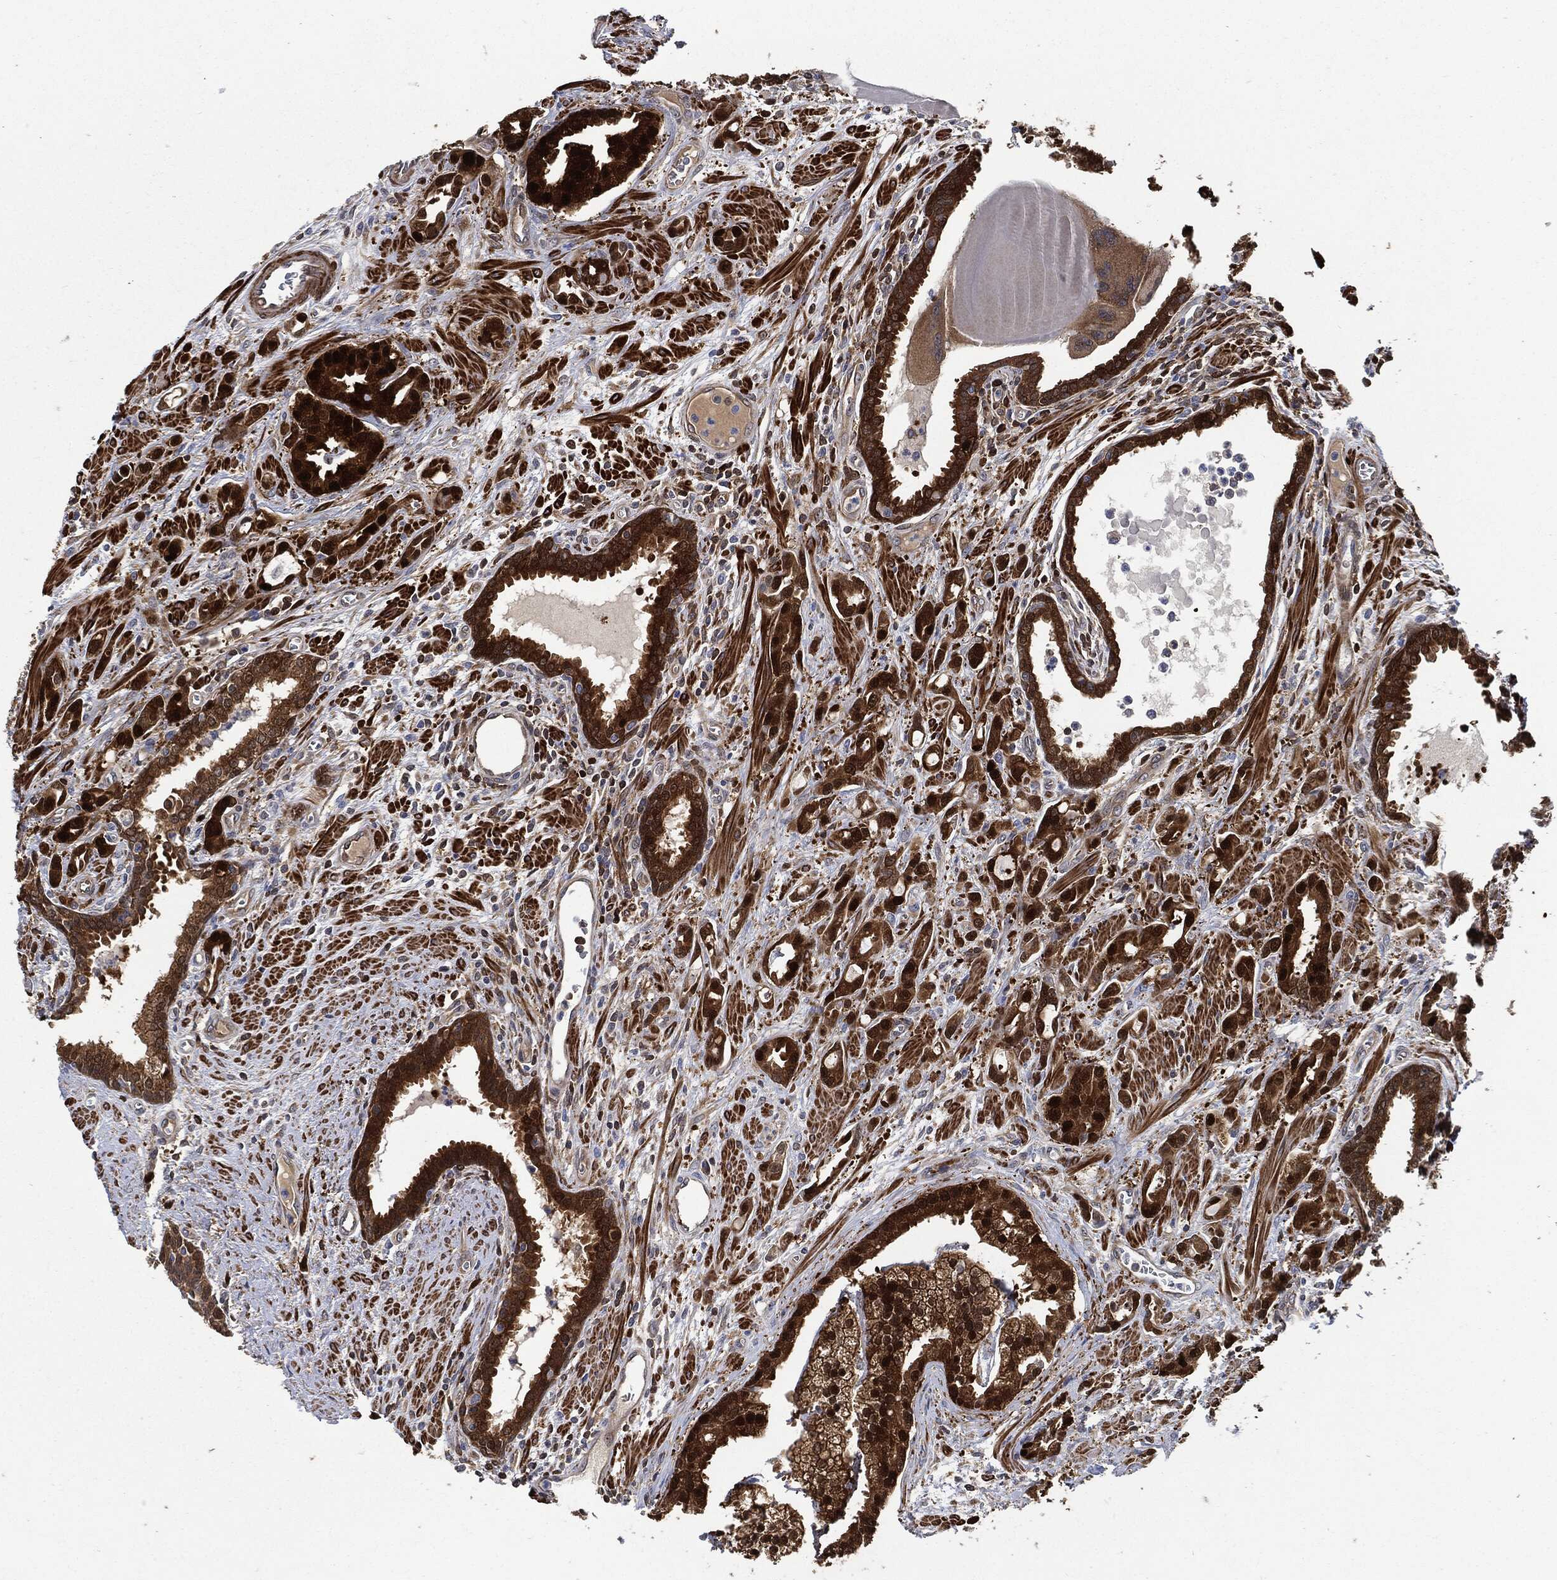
{"staining": {"intensity": "strong", "quantity": ">75%", "location": "cytoplasmic/membranous,nuclear"}, "tissue": "prostate cancer", "cell_type": "Tumor cells", "image_type": "cancer", "snomed": [{"axis": "morphology", "description": "Adenocarcinoma, NOS"}, {"axis": "topography", "description": "Prostate"}], "caption": "Adenocarcinoma (prostate) stained for a protein demonstrates strong cytoplasmic/membranous and nuclear positivity in tumor cells.", "gene": "PRDX2", "patient": {"sex": "male", "age": 57}}